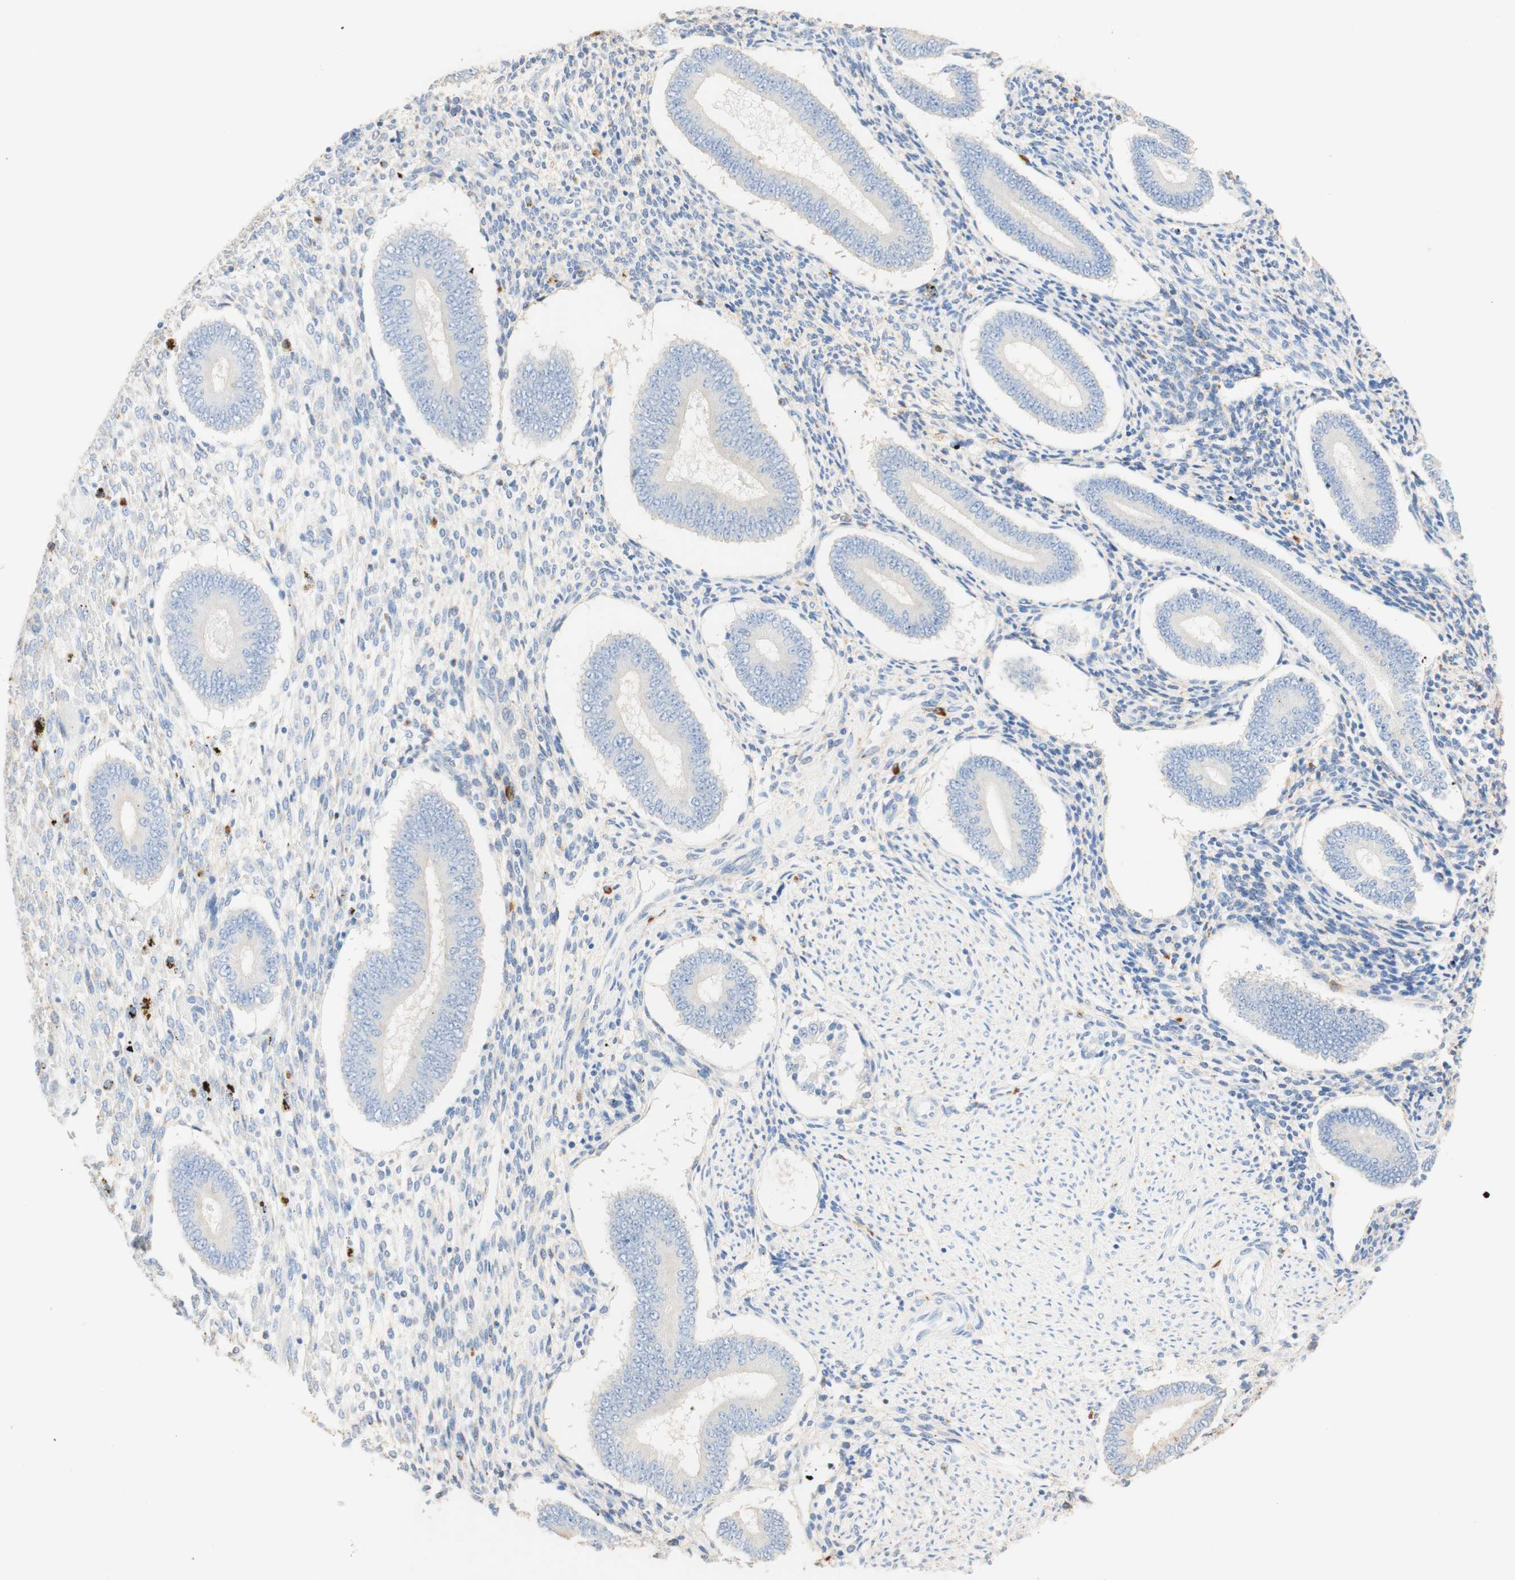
{"staining": {"intensity": "negative", "quantity": "none", "location": "none"}, "tissue": "endometrium", "cell_type": "Cells in endometrial stroma", "image_type": "normal", "snomed": [{"axis": "morphology", "description": "Normal tissue, NOS"}, {"axis": "topography", "description": "Endometrium"}], "caption": "This is a photomicrograph of immunohistochemistry staining of unremarkable endometrium, which shows no expression in cells in endometrial stroma.", "gene": "CD63", "patient": {"sex": "female", "age": 42}}